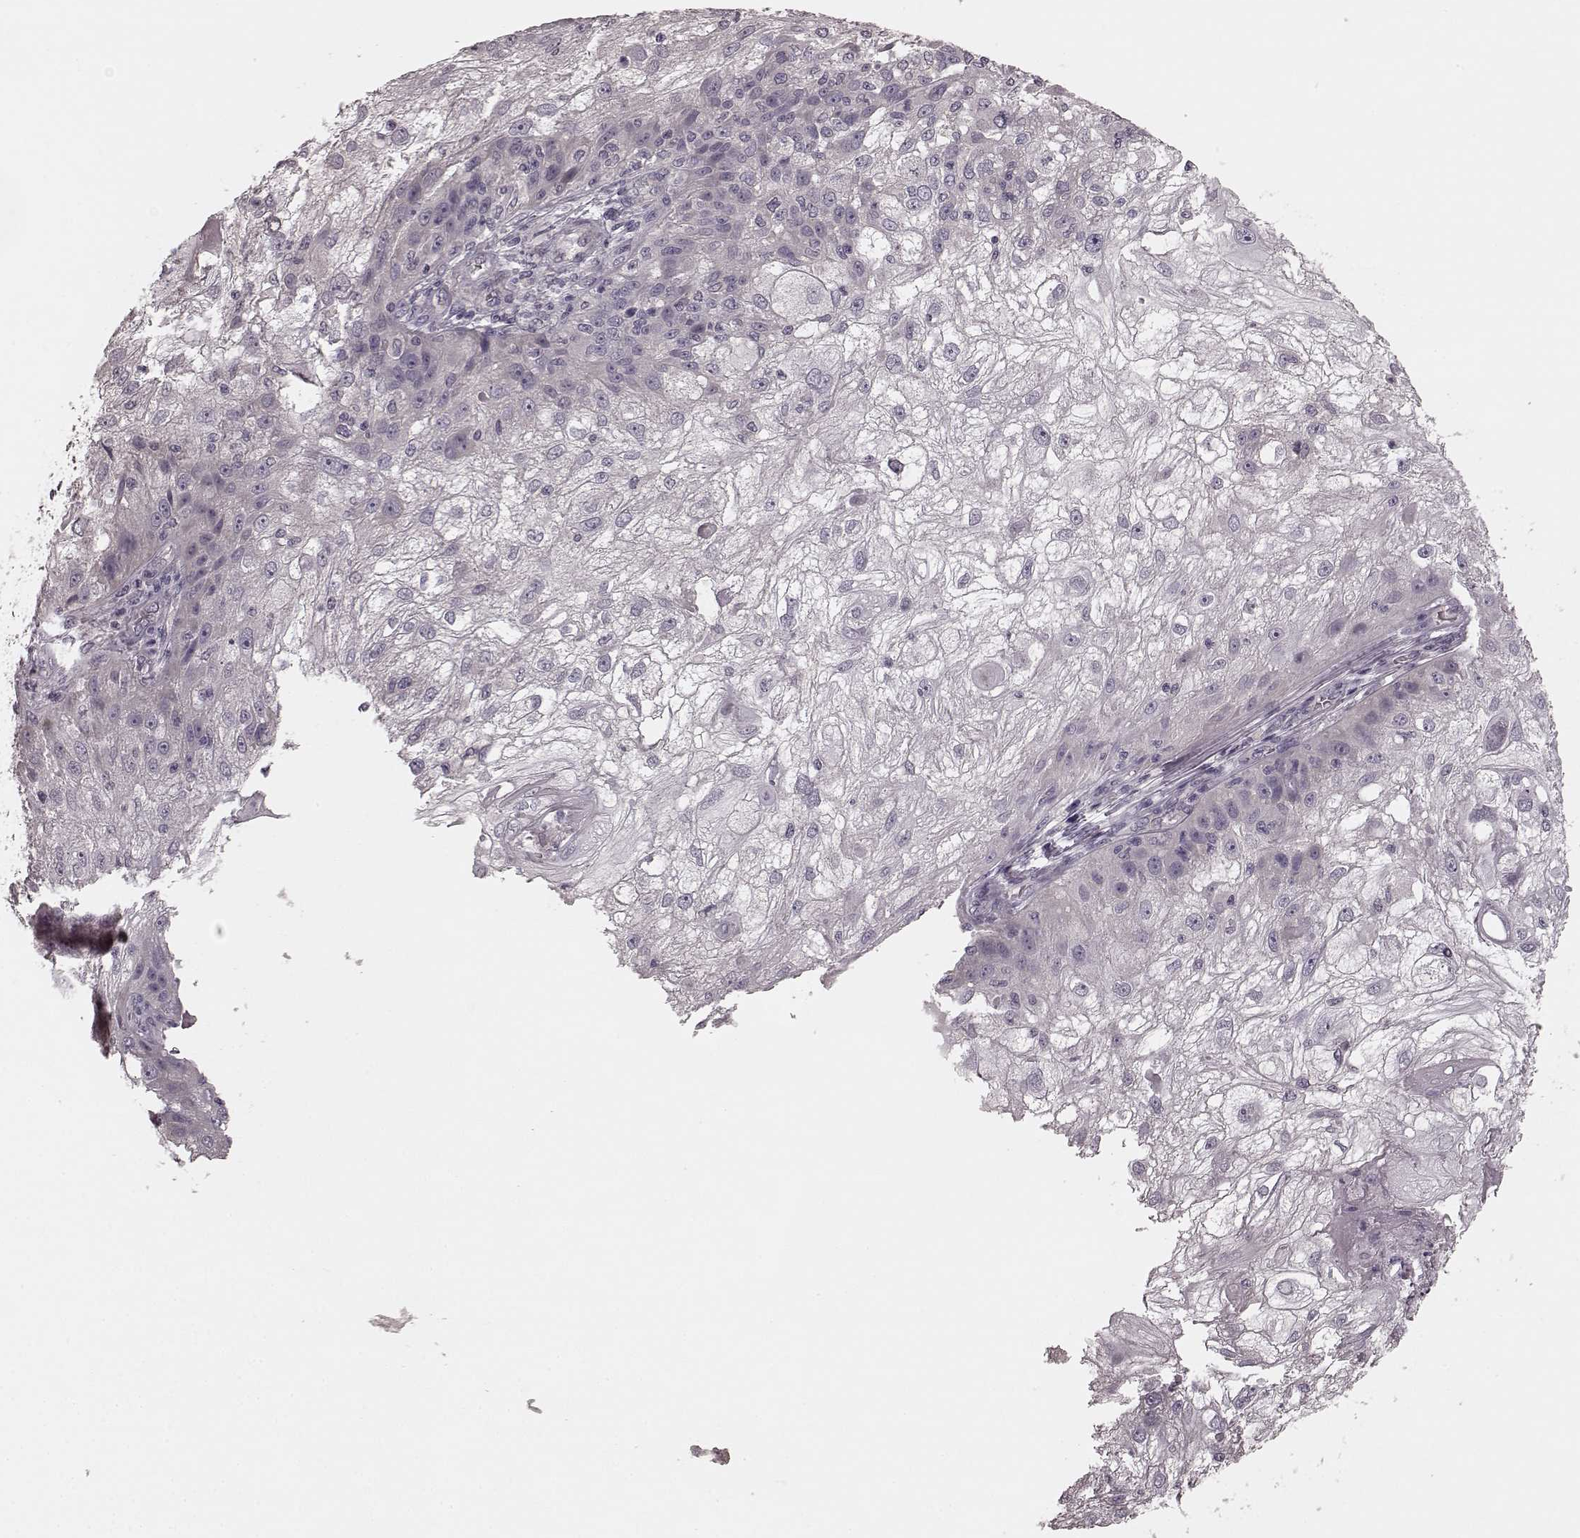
{"staining": {"intensity": "negative", "quantity": "none", "location": "none"}, "tissue": "skin cancer", "cell_type": "Tumor cells", "image_type": "cancer", "snomed": [{"axis": "morphology", "description": "Normal tissue, NOS"}, {"axis": "morphology", "description": "Squamous cell carcinoma, NOS"}, {"axis": "topography", "description": "Skin"}], "caption": "A photomicrograph of skin cancer stained for a protein displays no brown staining in tumor cells. (DAB (3,3'-diaminobenzidine) immunohistochemistry (IHC) visualized using brightfield microscopy, high magnification).", "gene": "PRKCE", "patient": {"sex": "female", "age": 83}}